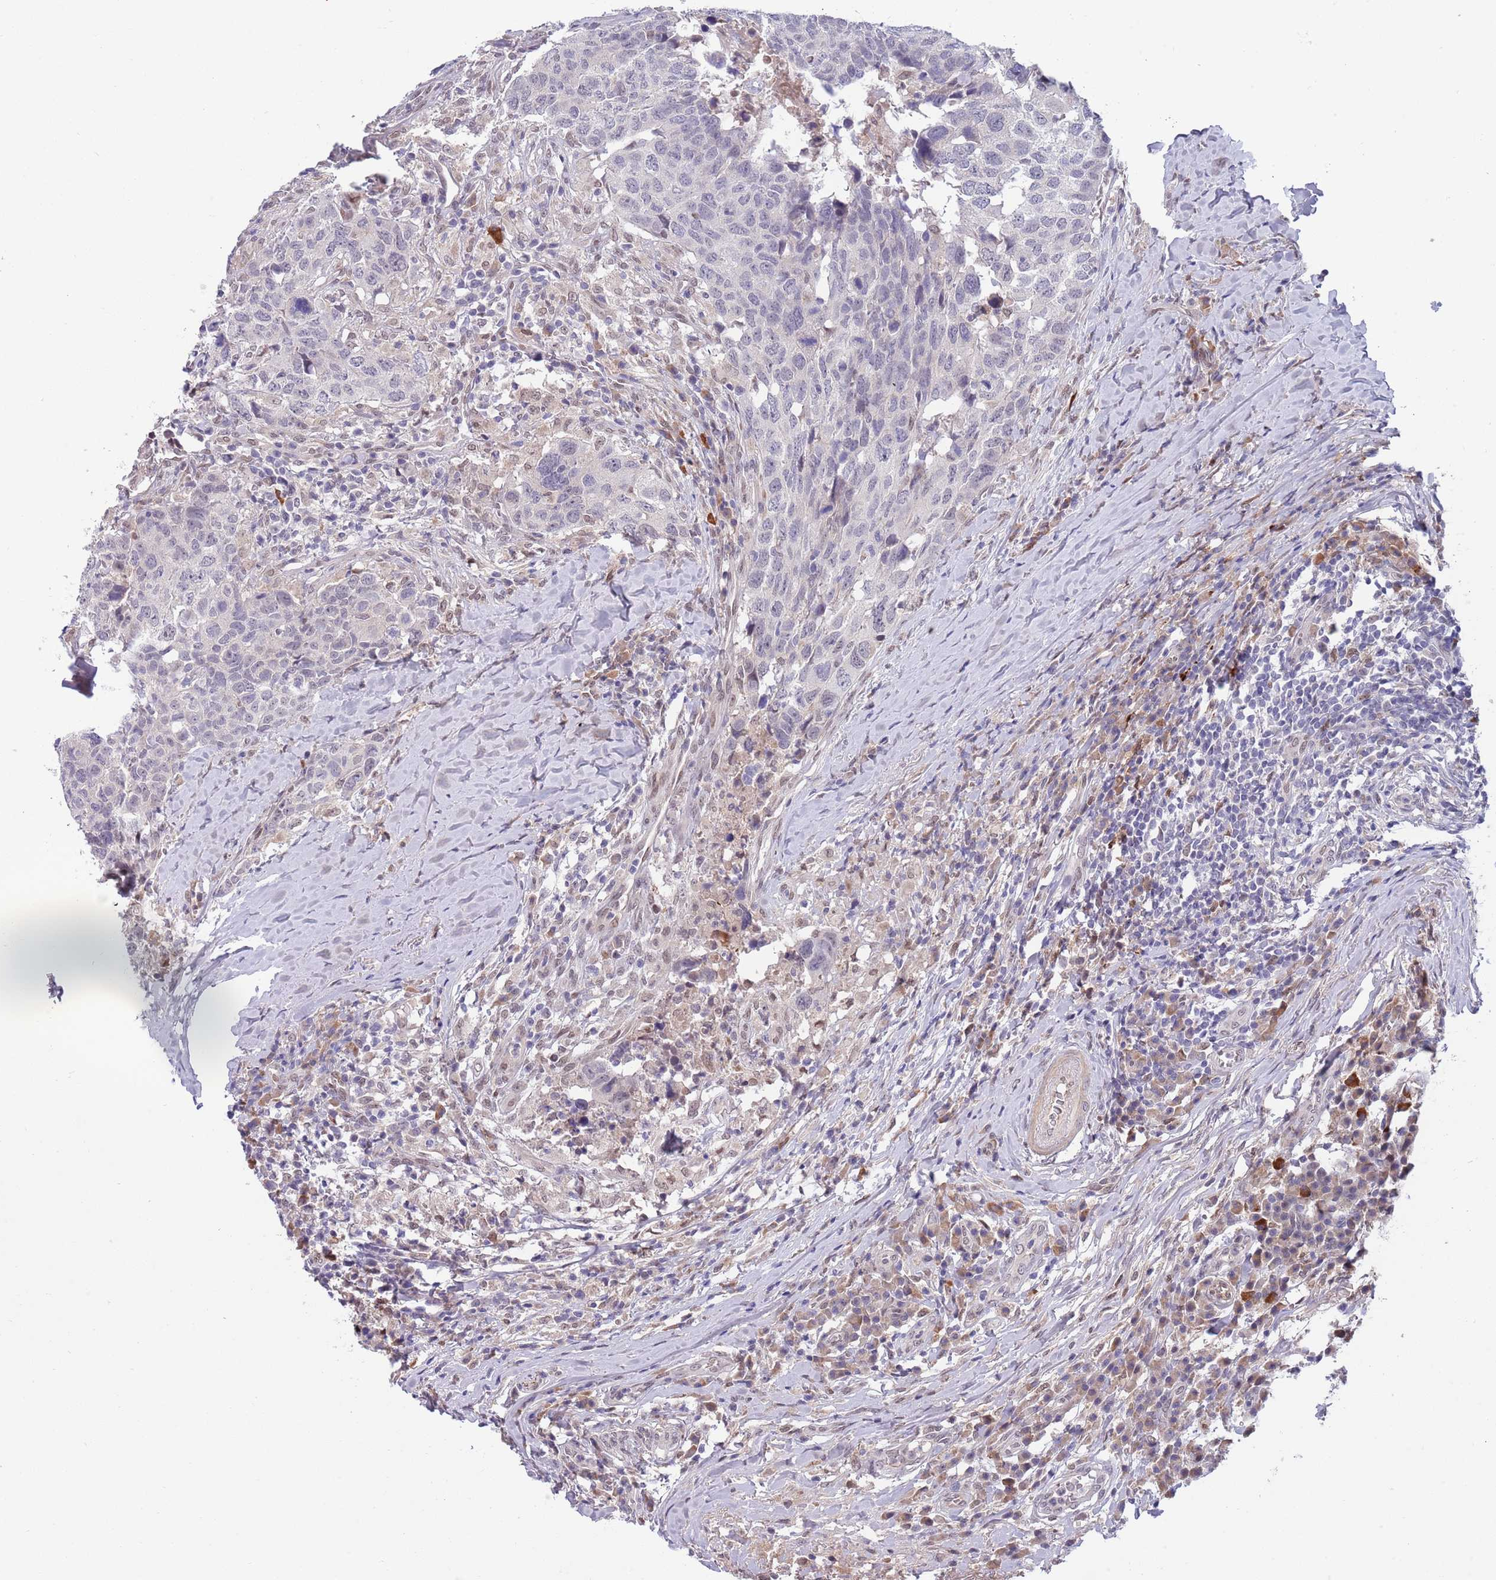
{"staining": {"intensity": "negative", "quantity": "none", "location": "none"}, "tissue": "head and neck cancer", "cell_type": "Tumor cells", "image_type": "cancer", "snomed": [{"axis": "morphology", "description": "Normal tissue, NOS"}, {"axis": "morphology", "description": "Squamous cell carcinoma, NOS"}, {"axis": "topography", "description": "Skeletal muscle"}, {"axis": "topography", "description": "Vascular tissue"}, {"axis": "topography", "description": "Peripheral nerve tissue"}, {"axis": "topography", "description": "Head-Neck"}], "caption": "High power microscopy image of an IHC photomicrograph of head and neck cancer, revealing no significant staining in tumor cells.", "gene": "NLRP6", "patient": {"sex": "male", "age": 66}}